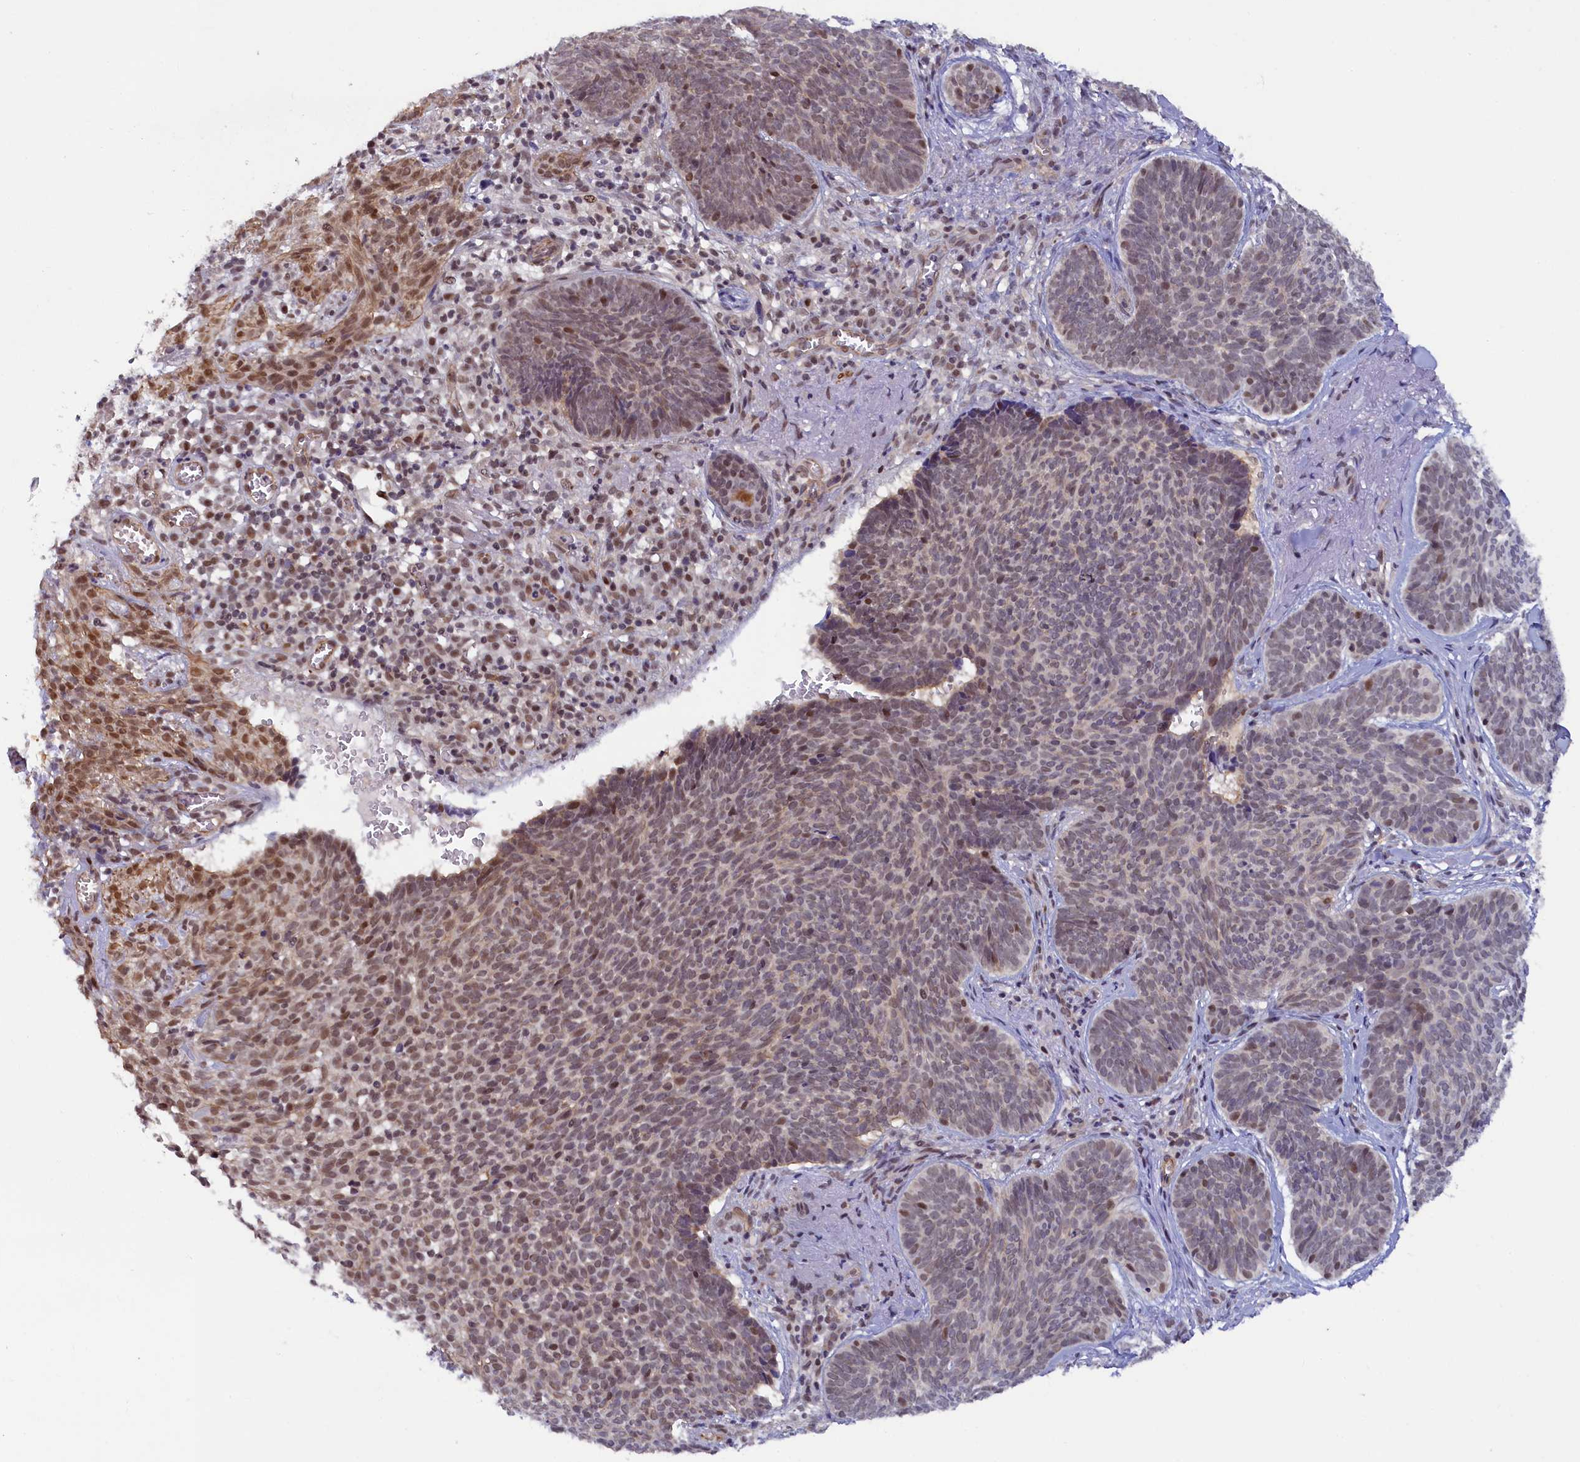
{"staining": {"intensity": "moderate", "quantity": "<25%", "location": "nuclear"}, "tissue": "skin cancer", "cell_type": "Tumor cells", "image_type": "cancer", "snomed": [{"axis": "morphology", "description": "Basal cell carcinoma"}, {"axis": "topography", "description": "Skin"}], "caption": "IHC (DAB (3,3'-diaminobenzidine)) staining of skin cancer demonstrates moderate nuclear protein expression in about <25% of tumor cells.", "gene": "INTS14", "patient": {"sex": "female", "age": 74}}